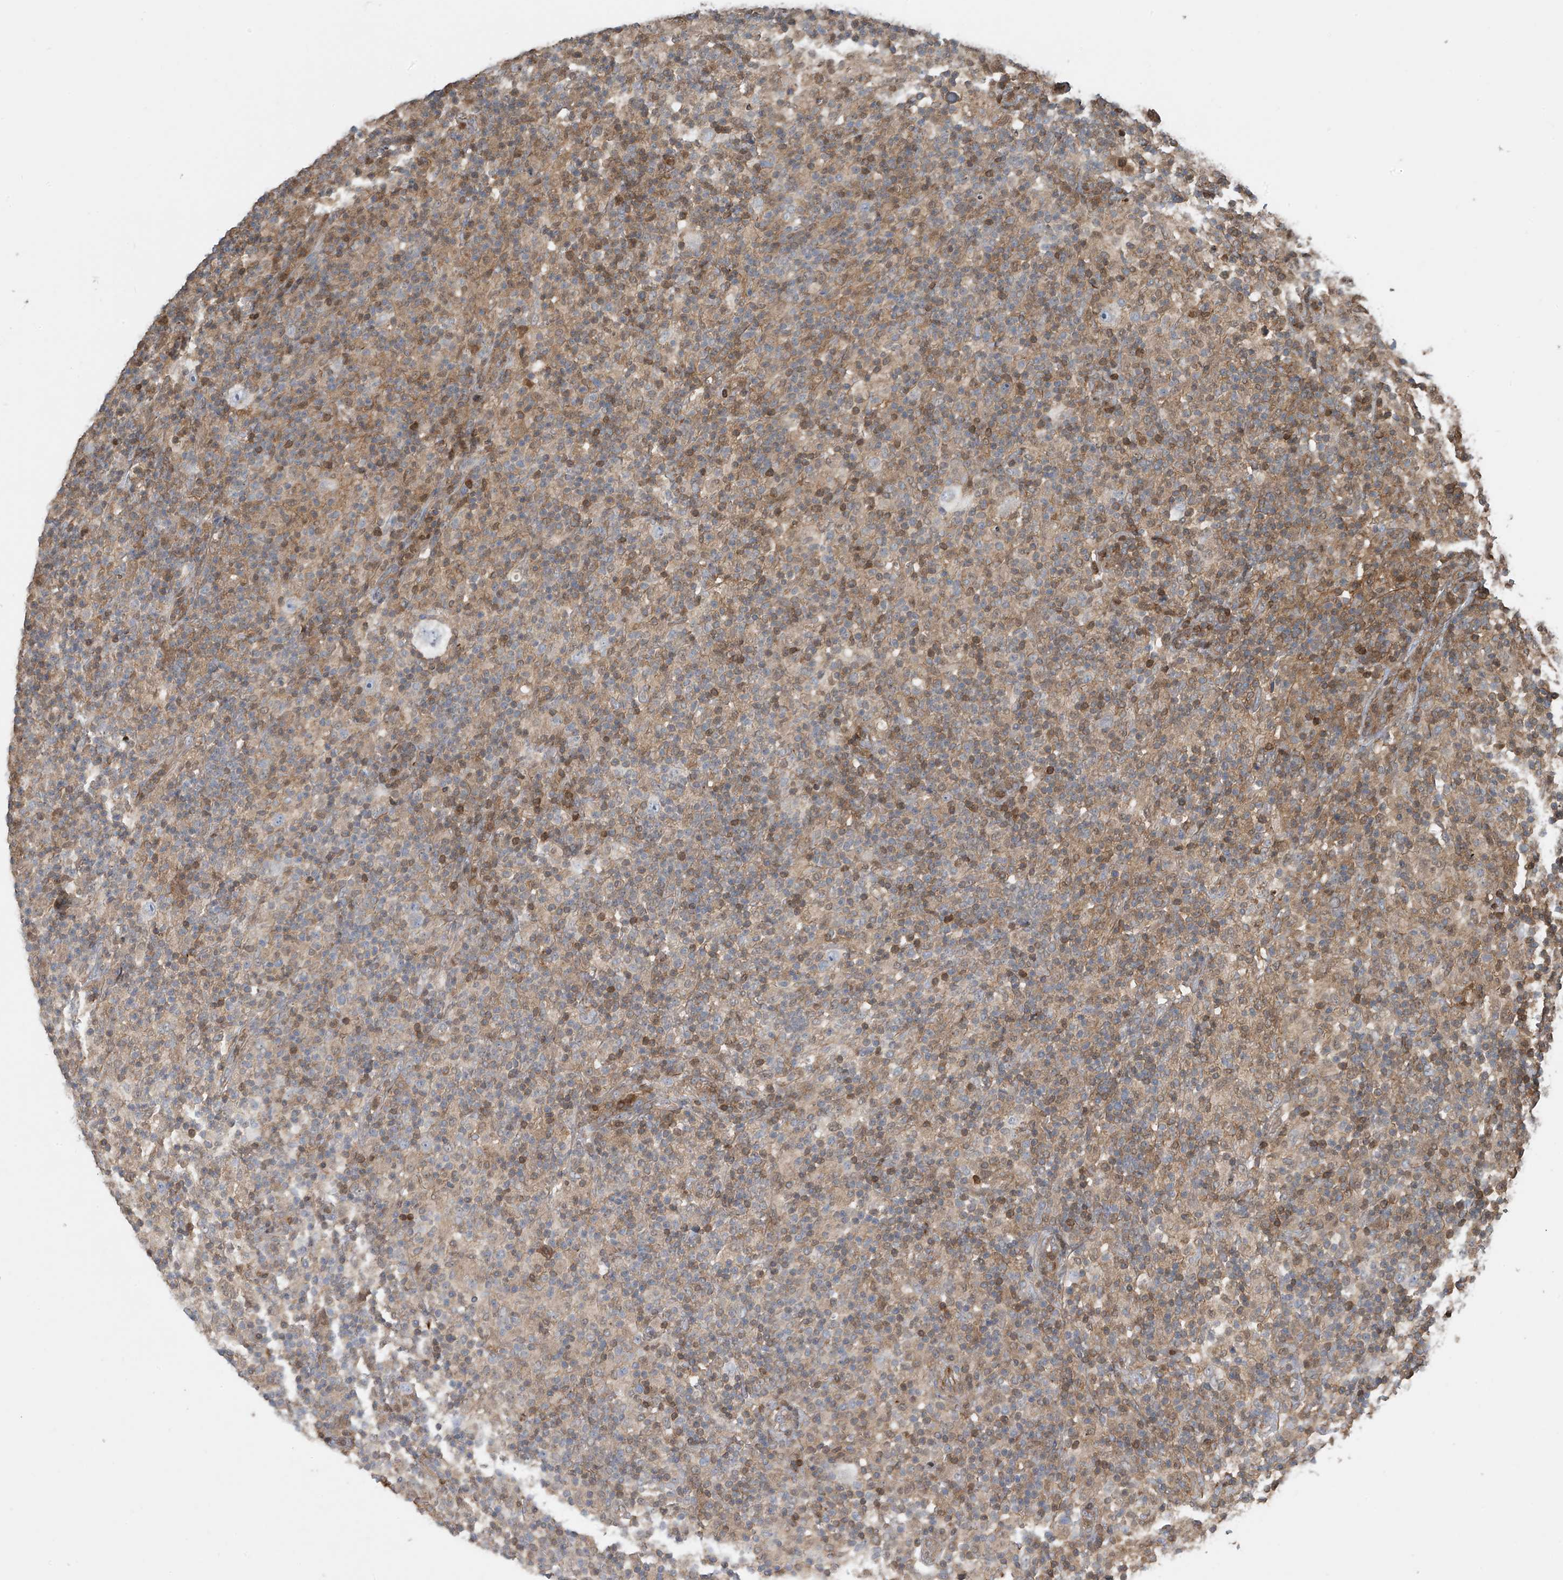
{"staining": {"intensity": "negative", "quantity": "none", "location": "none"}, "tissue": "lymphoma", "cell_type": "Tumor cells", "image_type": "cancer", "snomed": [{"axis": "morphology", "description": "Hodgkin's disease, NOS"}, {"axis": "topography", "description": "Lymph node"}], "caption": "Immunohistochemistry (IHC) of Hodgkin's disease displays no expression in tumor cells.", "gene": "SH3BGRL3", "patient": {"sex": "male", "age": 70}}